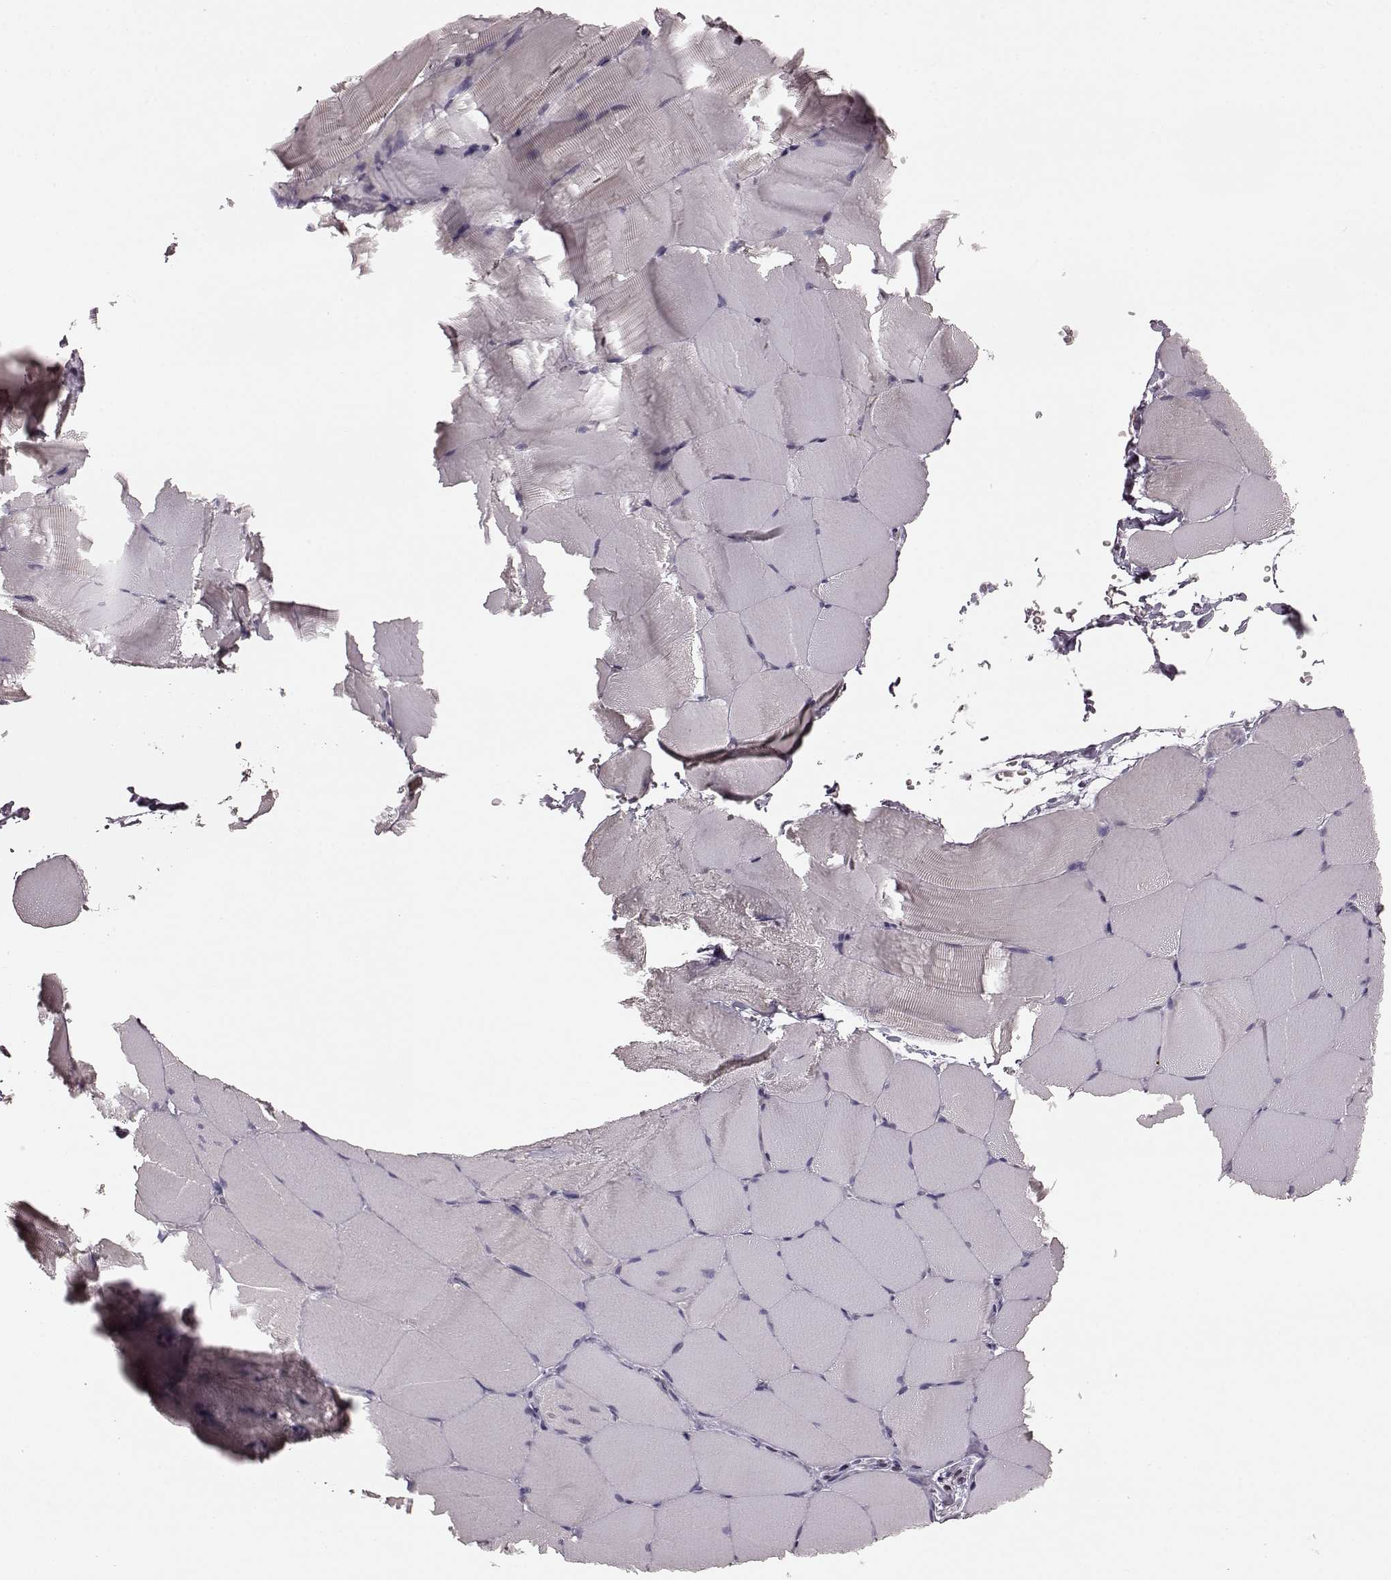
{"staining": {"intensity": "negative", "quantity": "none", "location": "none"}, "tissue": "skeletal muscle", "cell_type": "Myocytes", "image_type": "normal", "snomed": [{"axis": "morphology", "description": "Normal tissue, NOS"}, {"axis": "topography", "description": "Skeletal muscle"}], "caption": "IHC of normal skeletal muscle reveals no staining in myocytes.", "gene": "PDCD1", "patient": {"sex": "female", "age": 37}}